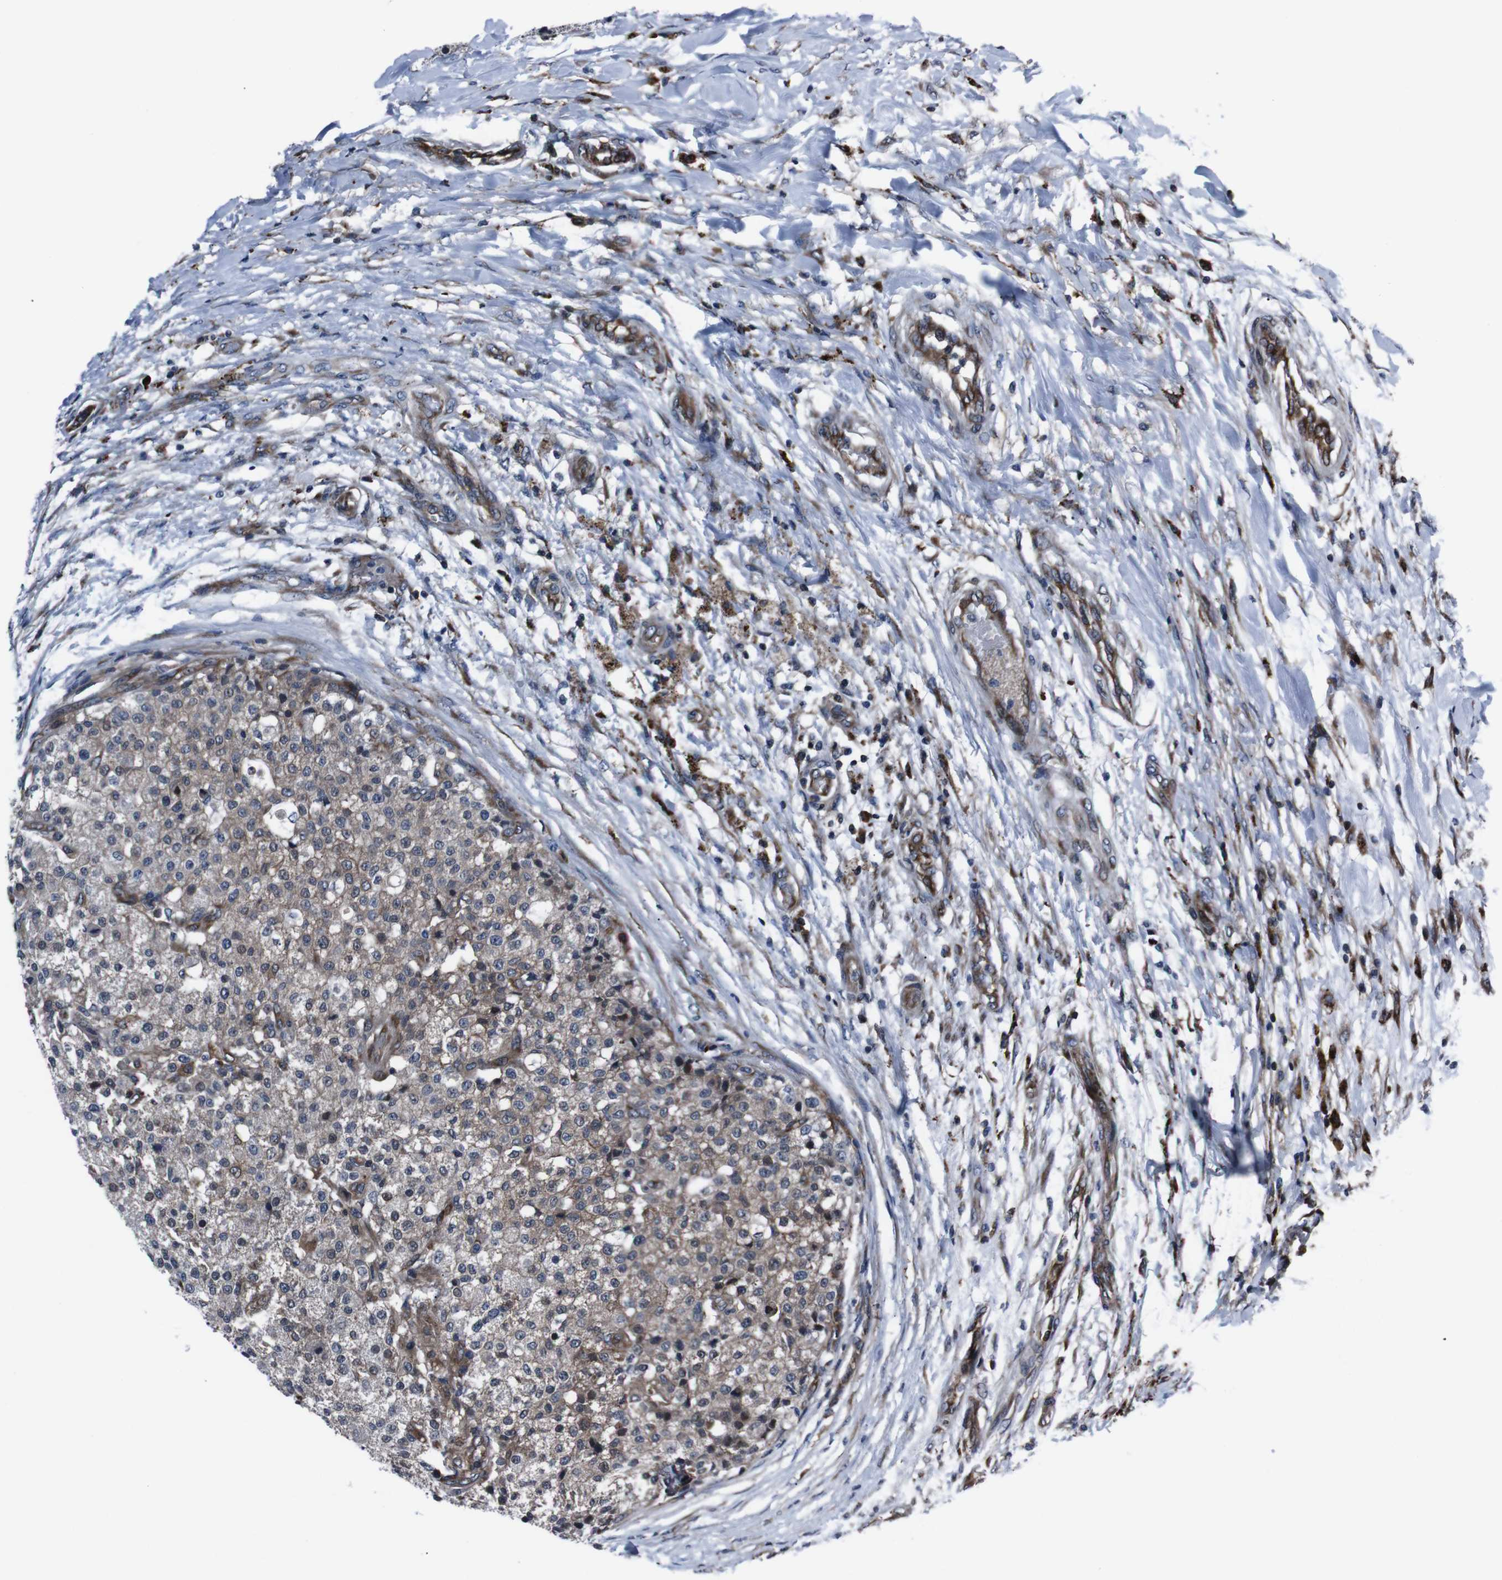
{"staining": {"intensity": "weak", "quantity": ">75%", "location": "cytoplasmic/membranous"}, "tissue": "testis cancer", "cell_type": "Tumor cells", "image_type": "cancer", "snomed": [{"axis": "morphology", "description": "Seminoma, NOS"}, {"axis": "topography", "description": "Testis"}], "caption": "Immunohistochemistry (IHC) of human seminoma (testis) exhibits low levels of weak cytoplasmic/membranous staining in approximately >75% of tumor cells.", "gene": "EIF4A2", "patient": {"sex": "male", "age": 59}}